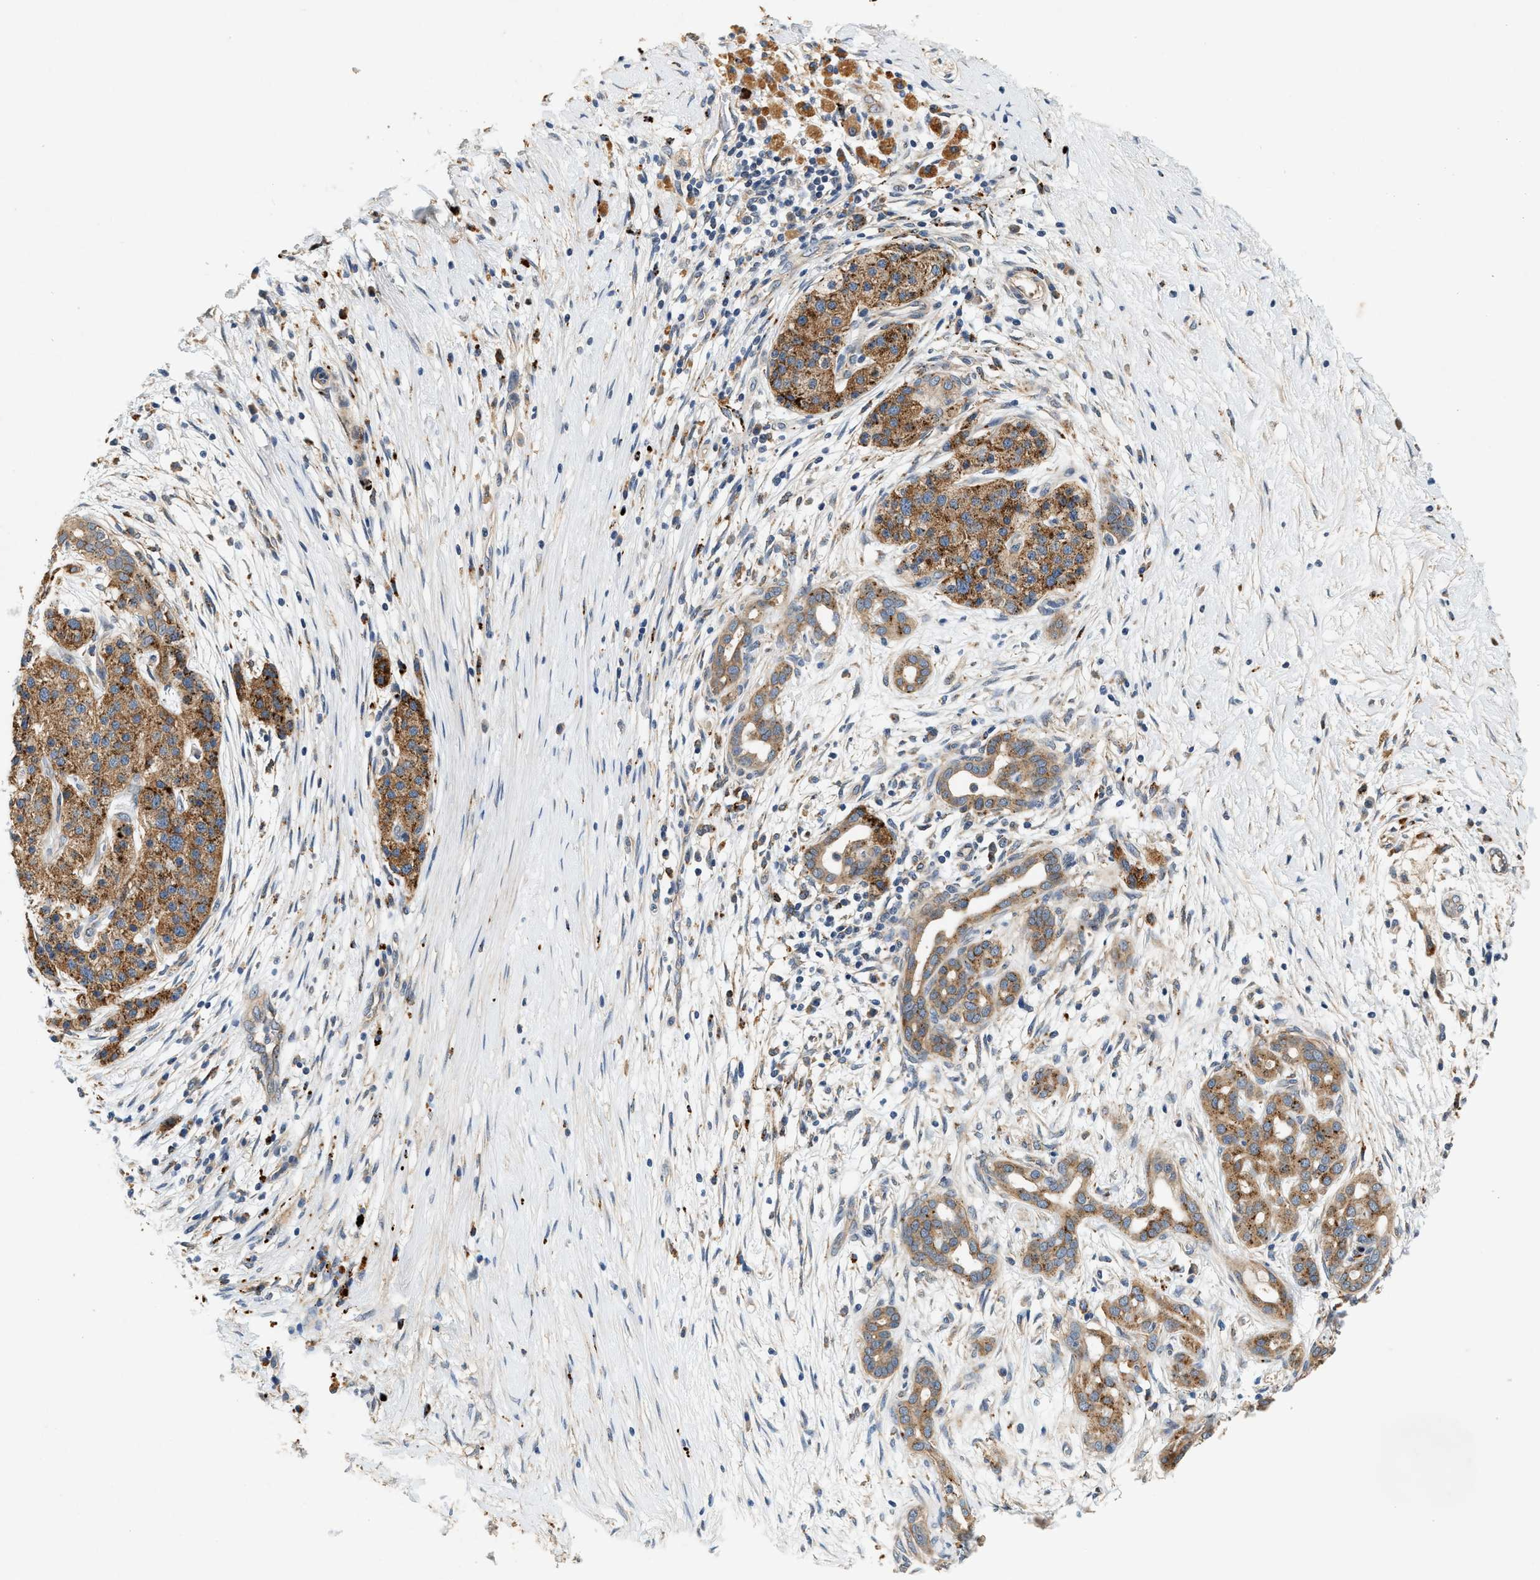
{"staining": {"intensity": "moderate", "quantity": ">75%", "location": "cytoplasmic/membranous"}, "tissue": "pancreatic cancer", "cell_type": "Tumor cells", "image_type": "cancer", "snomed": [{"axis": "morphology", "description": "Adenocarcinoma, NOS"}, {"axis": "topography", "description": "Pancreas"}], "caption": "This is an image of immunohistochemistry (IHC) staining of pancreatic cancer (adenocarcinoma), which shows moderate staining in the cytoplasmic/membranous of tumor cells.", "gene": "DUSP10", "patient": {"sex": "male", "age": 58}}